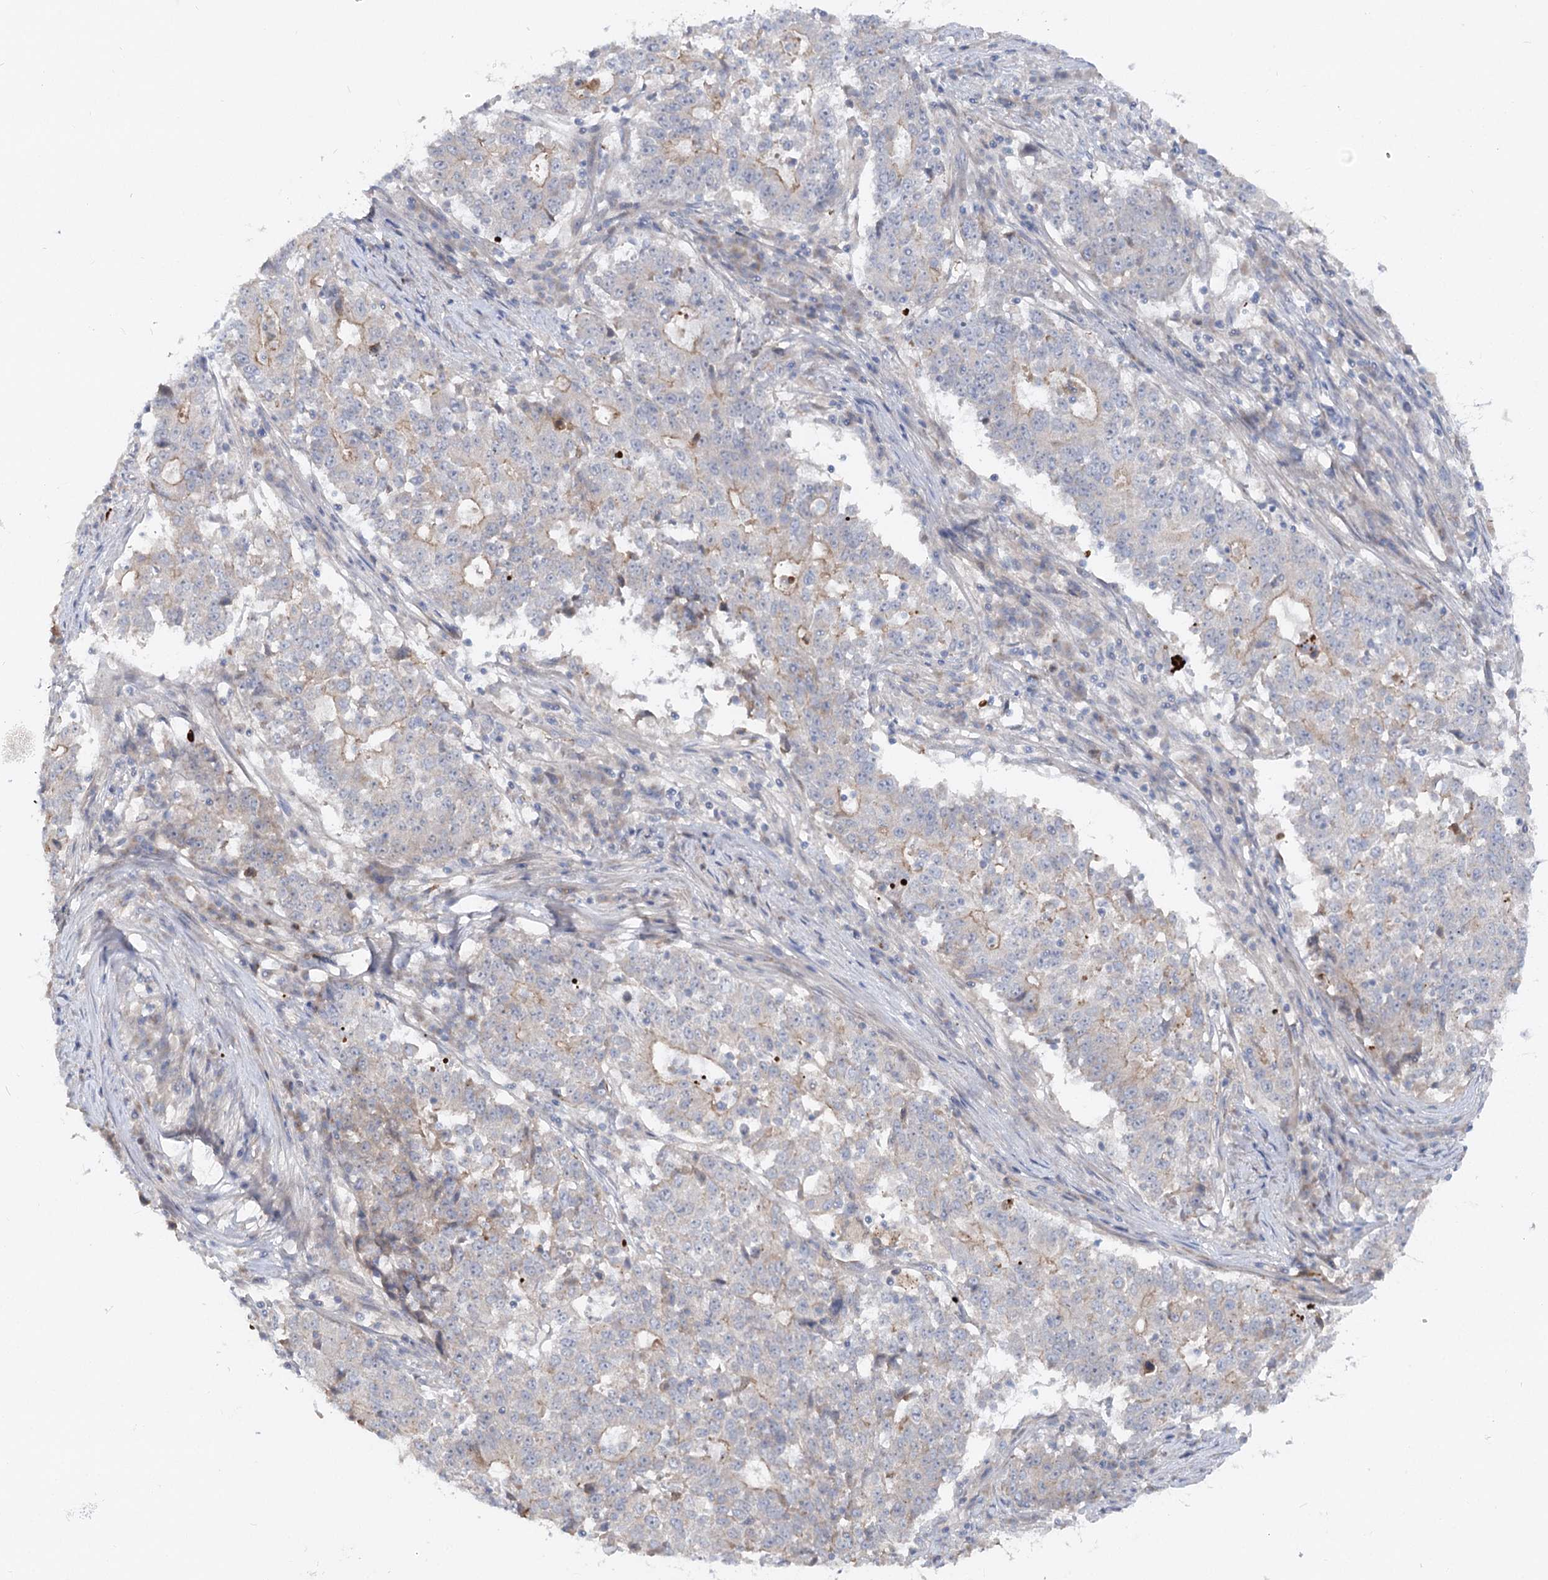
{"staining": {"intensity": "weak", "quantity": "<25%", "location": "cytoplasmic/membranous"}, "tissue": "stomach cancer", "cell_type": "Tumor cells", "image_type": "cancer", "snomed": [{"axis": "morphology", "description": "Adenocarcinoma, NOS"}, {"axis": "topography", "description": "Stomach"}], "caption": "DAB immunohistochemical staining of stomach cancer (adenocarcinoma) displays no significant positivity in tumor cells.", "gene": "FGF19", "patient": {"sex": "male", "age": 59}}